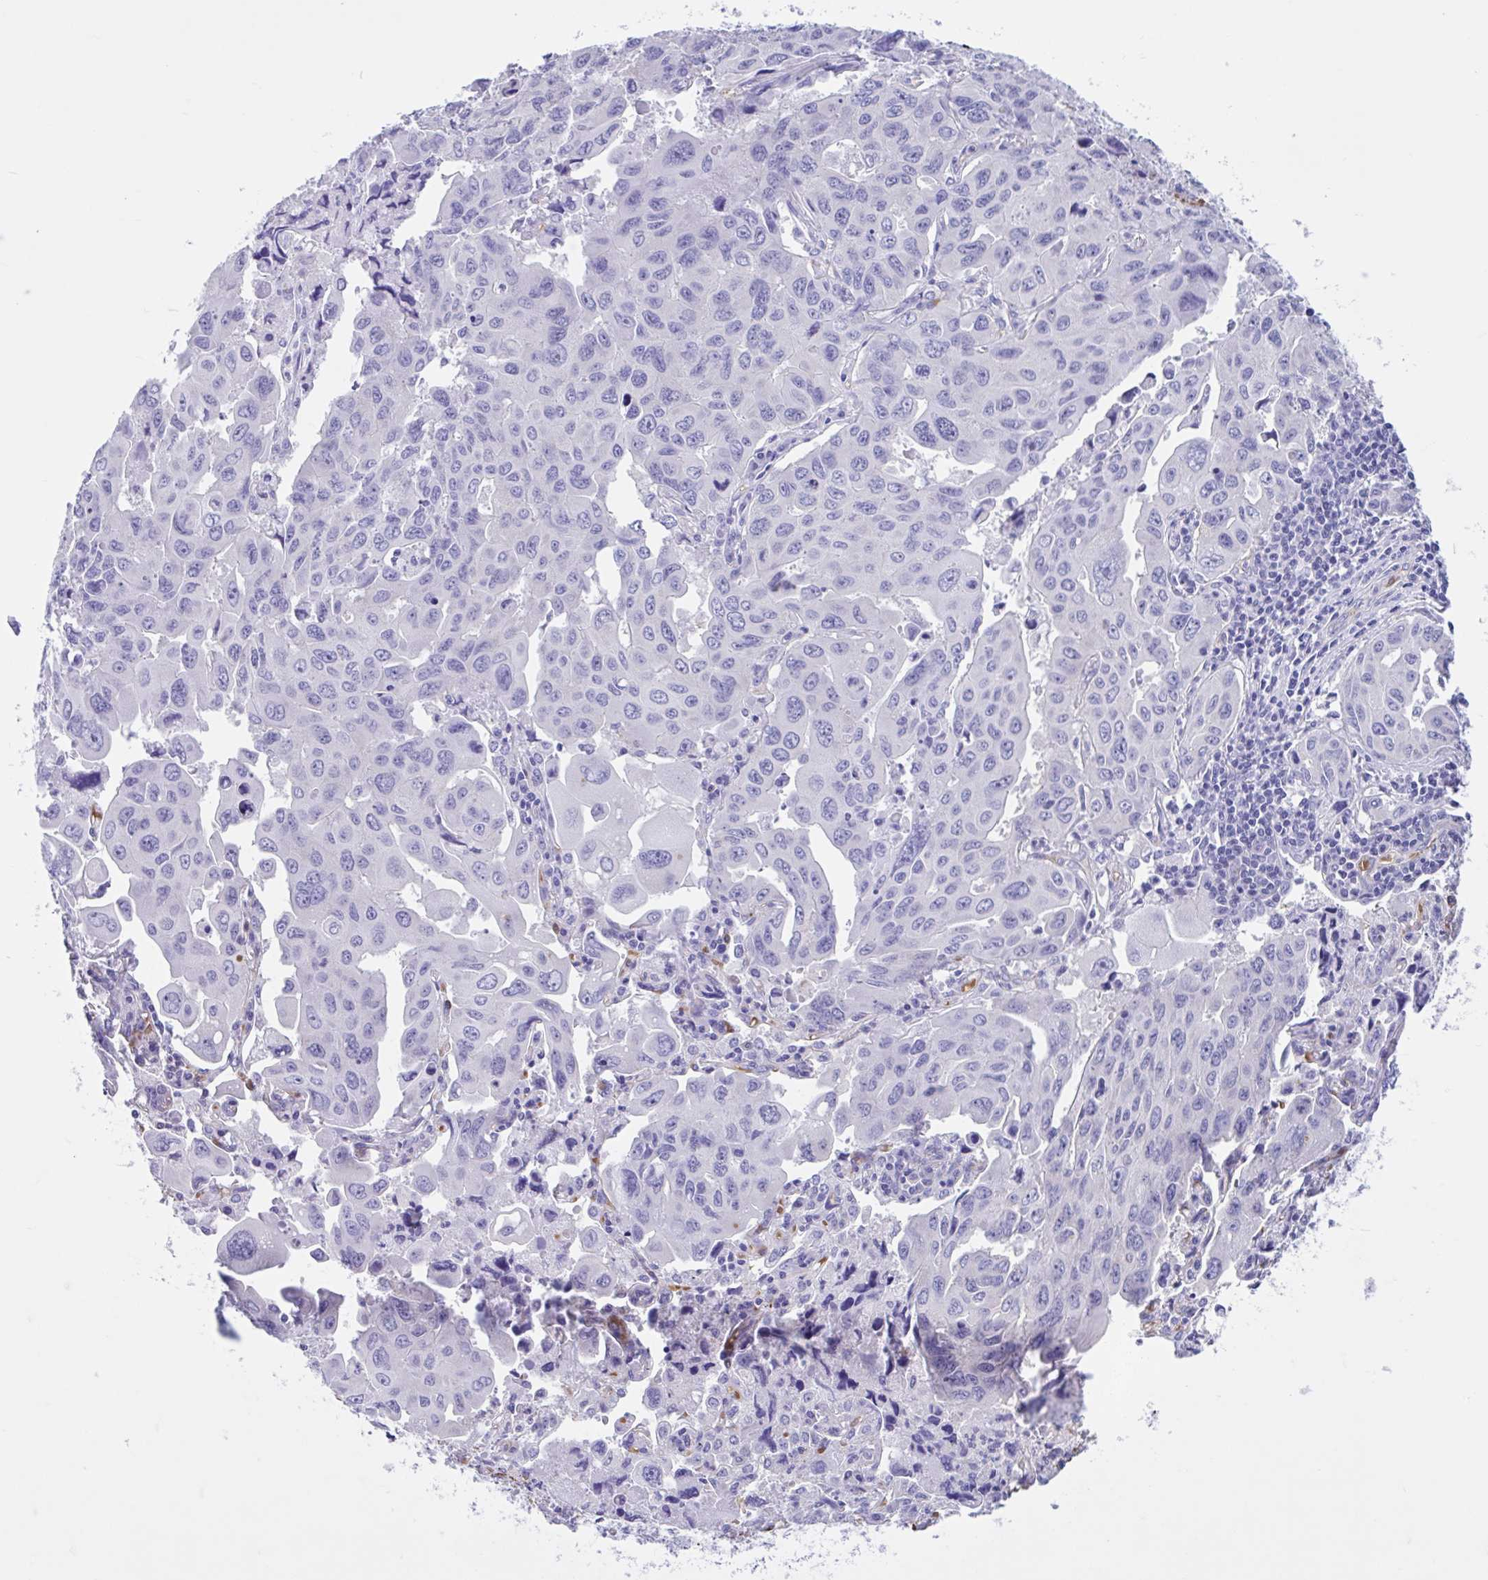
{"staining": {"intensity": "negative", "quantity": "none", "location": "none"}, "tissue": "lung cancer", "cell_type": "Tumor cells", "image_type": "cancer", "snomed": [{"axis": "morphology", "description": "Adenocarcinoma, NOS"}, {"axis": "topography", "description": "Lung"}], "caption": "Tumor cells show no significant protein positivity in adenocarcinoma (lung).", "gene": "TMEM79", "patient": {"sex": "male", "age": 64}}